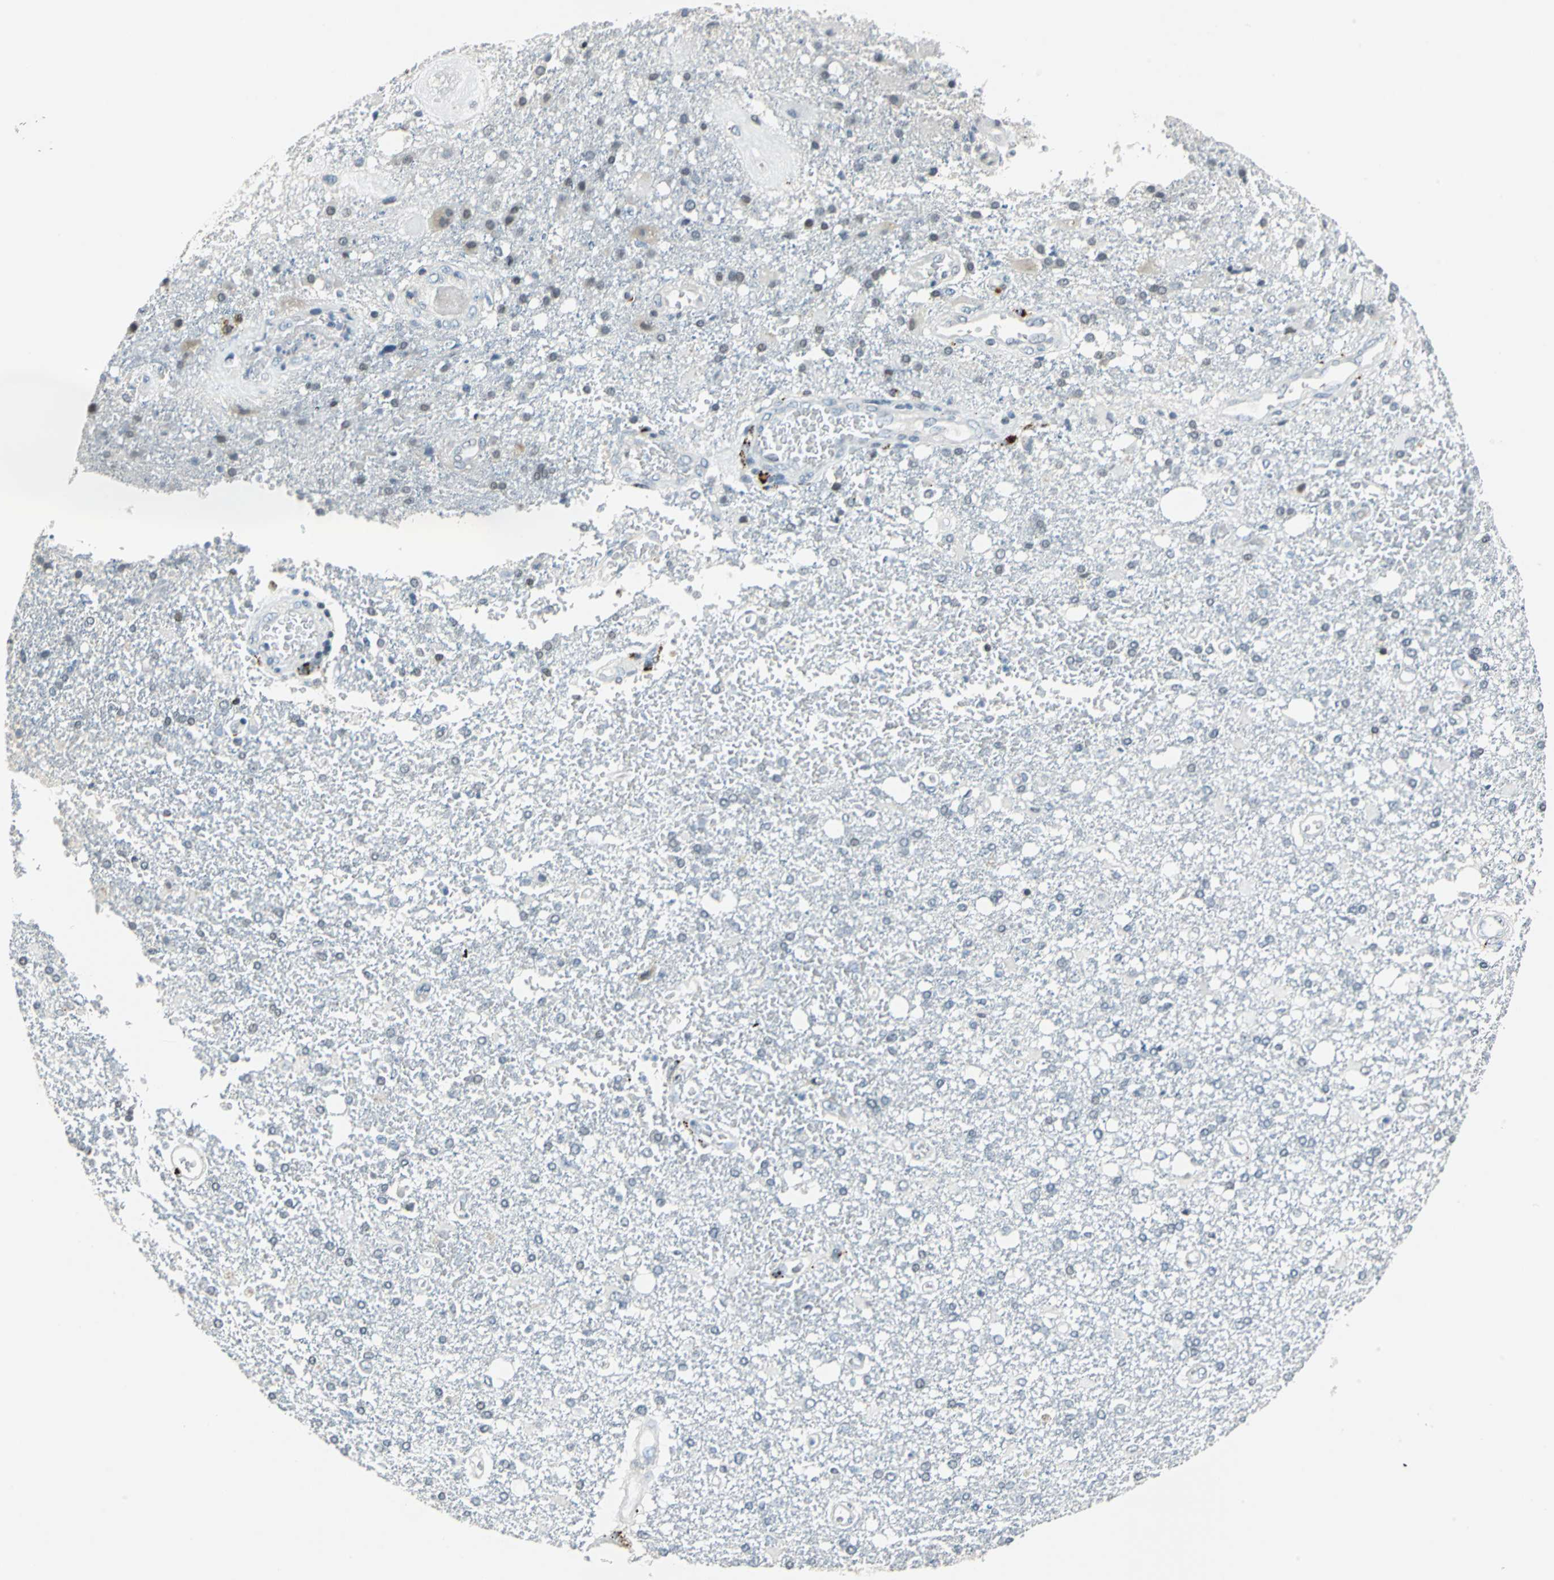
{"staining": {"intensity": "weak", "quantity": "25%-75%", "location": "nuclear"}, "tissue": "glioma", "cell_type": "Tumor cells", "image_type": "cancer", "snomed": [{"axis": "morphology", "description": "Glioma, malignant, High grade"}, {"axis": "topography", "description": "Cerebral cortex"}], "caption": "Immunohistochemistry (IHC) of high-grade glioma (malignant) exhibits low levels of weak nuclear staining in approximately 25%-75% of tumor cells.", "gene": "HCFC2", "patient": {"sex": "male", "age": 79}}